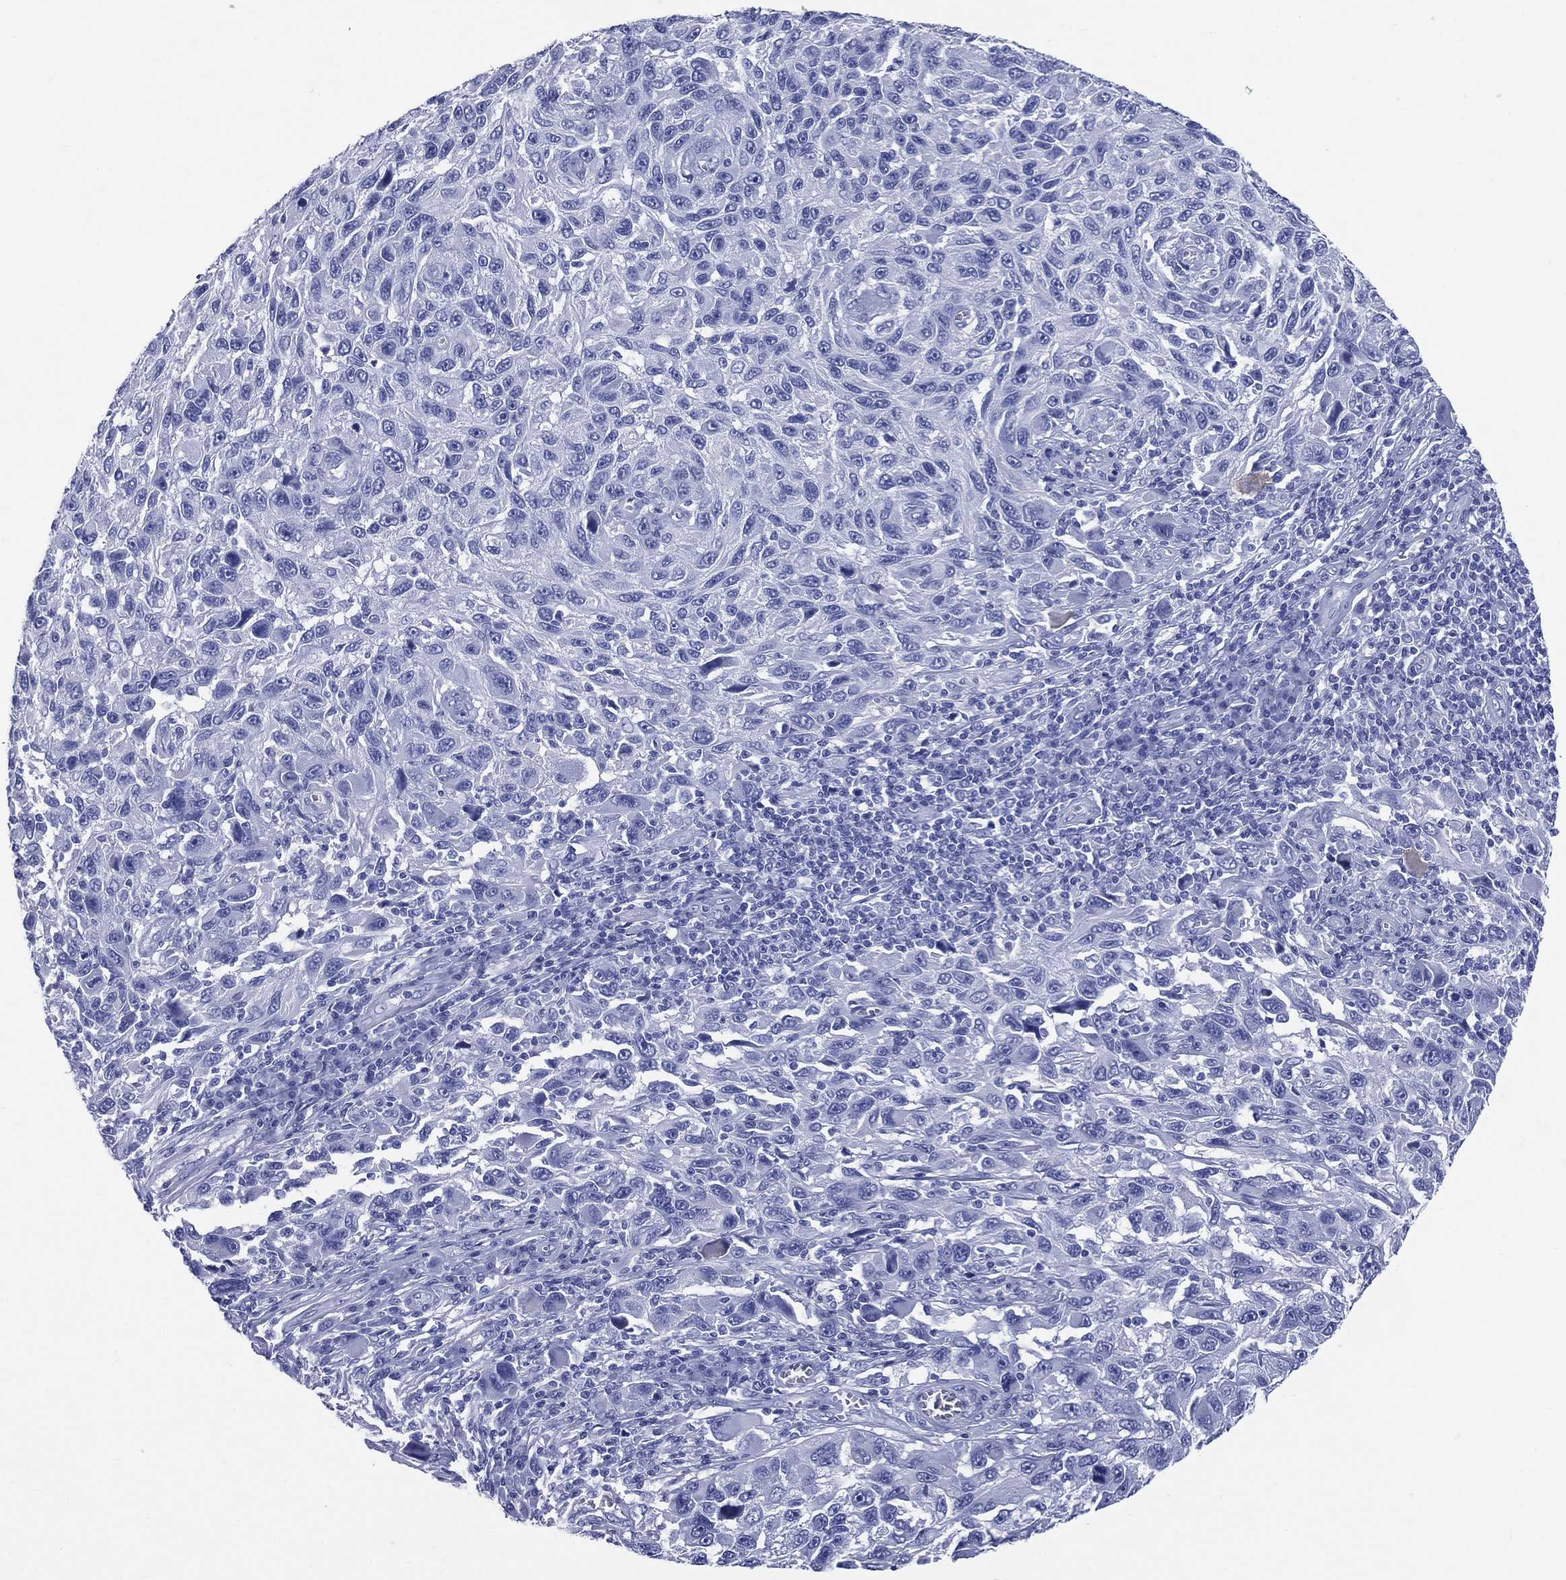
{"staining": {"intensity": "negative", "quantity": "none", "location": "none"}, "tissue": "melanoma", "cell_type": "Tumor cells", "image_type": "cancer", "snomed": [{"axis": "morphology", "description": "Malignant melanoma, NOS"}, {"axis": "topography", "description": "Skin"}], "caption": "This is a histopathology image of immunohistochemistry (IHC) staining of melanoma, which shows no expression in tumor cells. (IHC, brightfield microscopy, high magnification).", "gene": "SYP", "patient": {"sex": "male", "age": 53}}